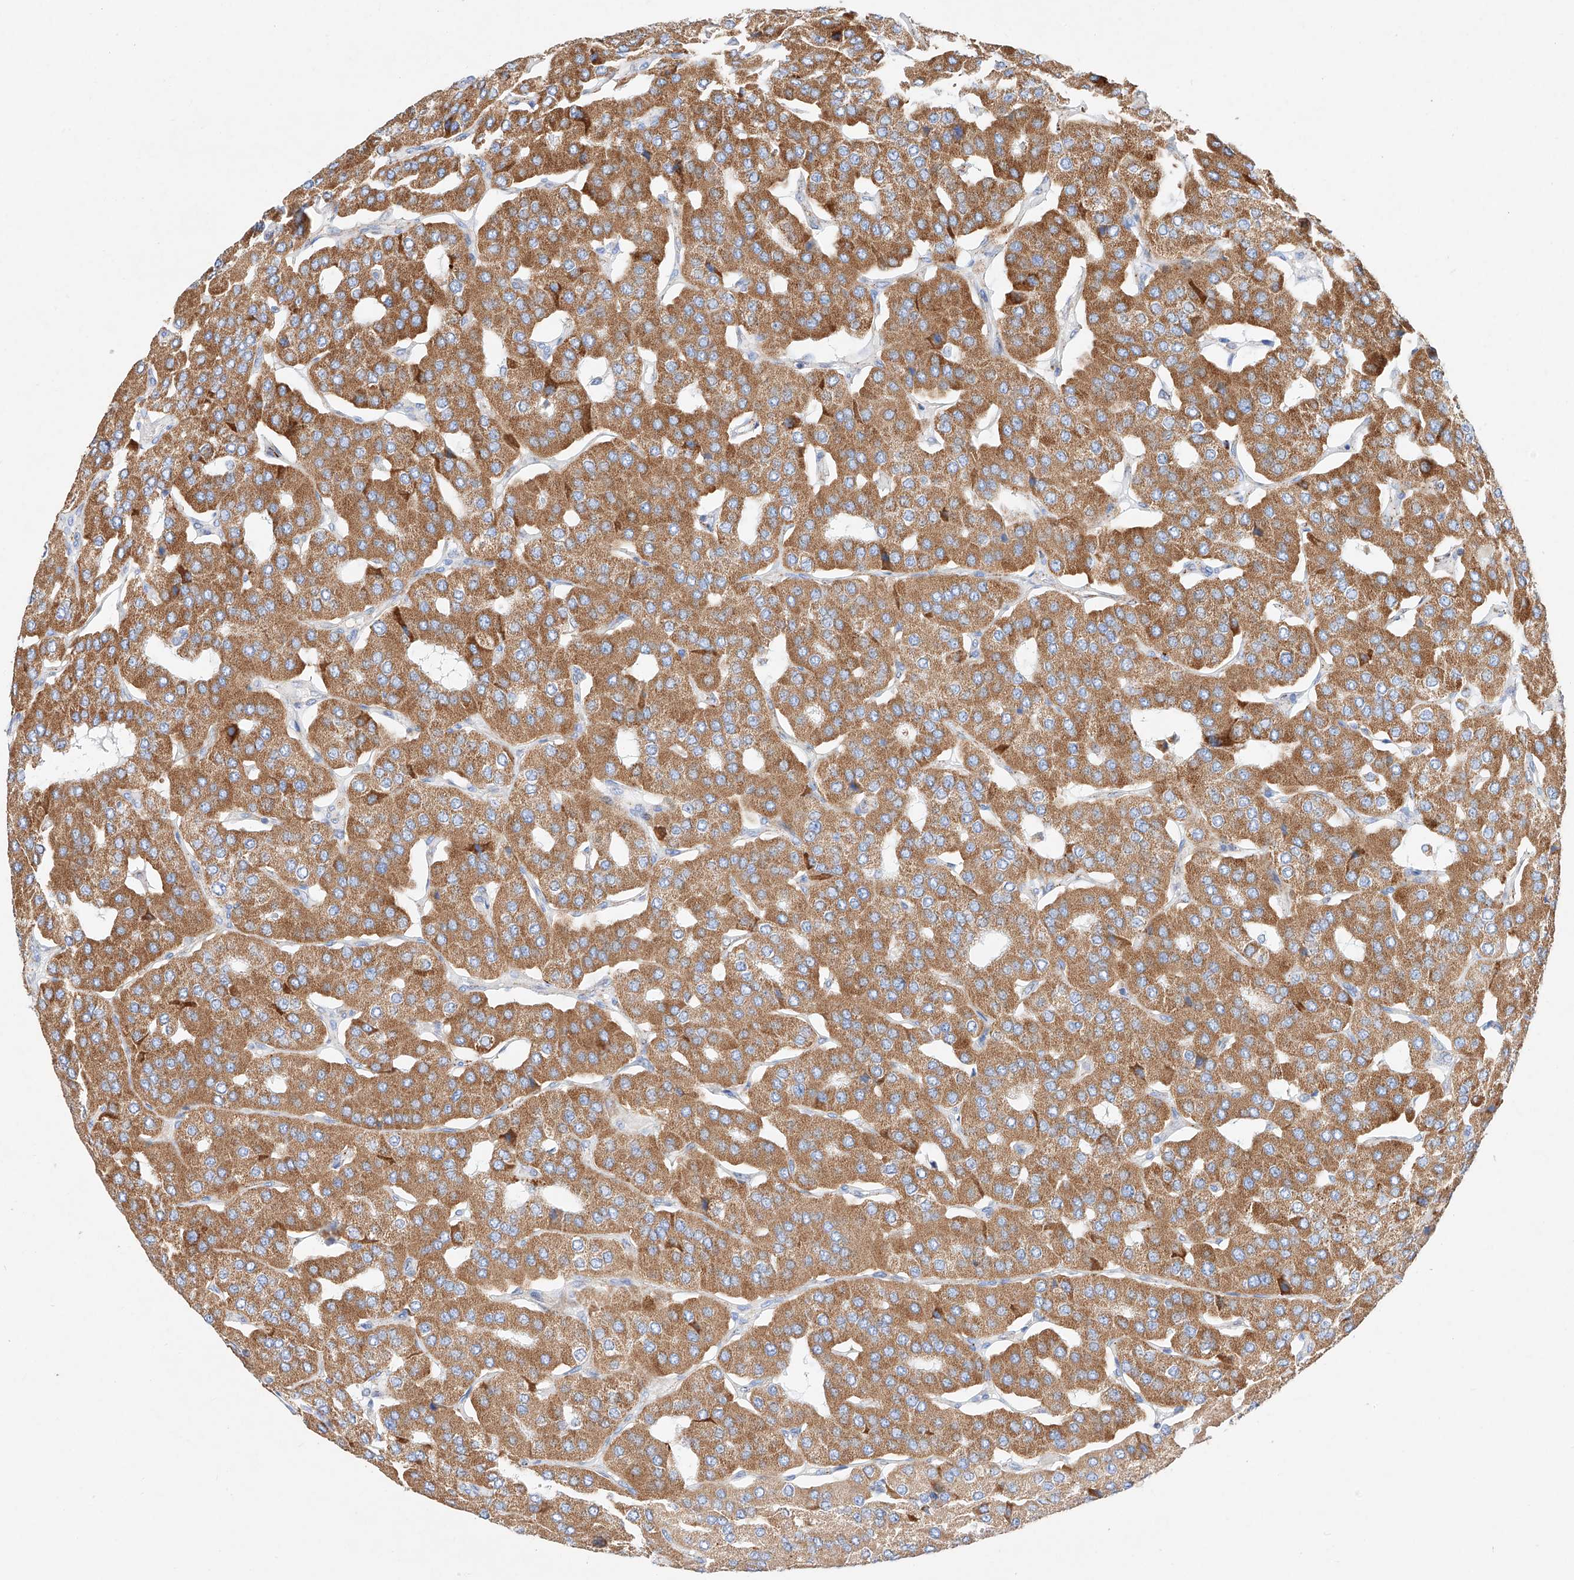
{"staining": {"intensity": "moderate", "quantity": ">75%", "location": "cytoplasmic/membranous"}, "tissue": "parathyroid gland", "cell_type": "Glandular cells", "image_type": "normal", "snomed": [{"axis": "morphology", "description": "Normal tissue, NOS"}, {"axis": "morphology", "description": "Adenoma, NOS"}, {"axis": "topography", "description": "Parathyroid gland"}], "caption": "Immunohistochemical staining of benign human parathyroid gland displays >75% levels of moderate cytoplasmic/membranous protein positivity in about >75% of glandular cells. Immunohistochemistry (ihc) stains the protein in brown and the nuclei are stained blue.", "gene": "C6orf62", "patient": {"sex": "female", "age": 86}}